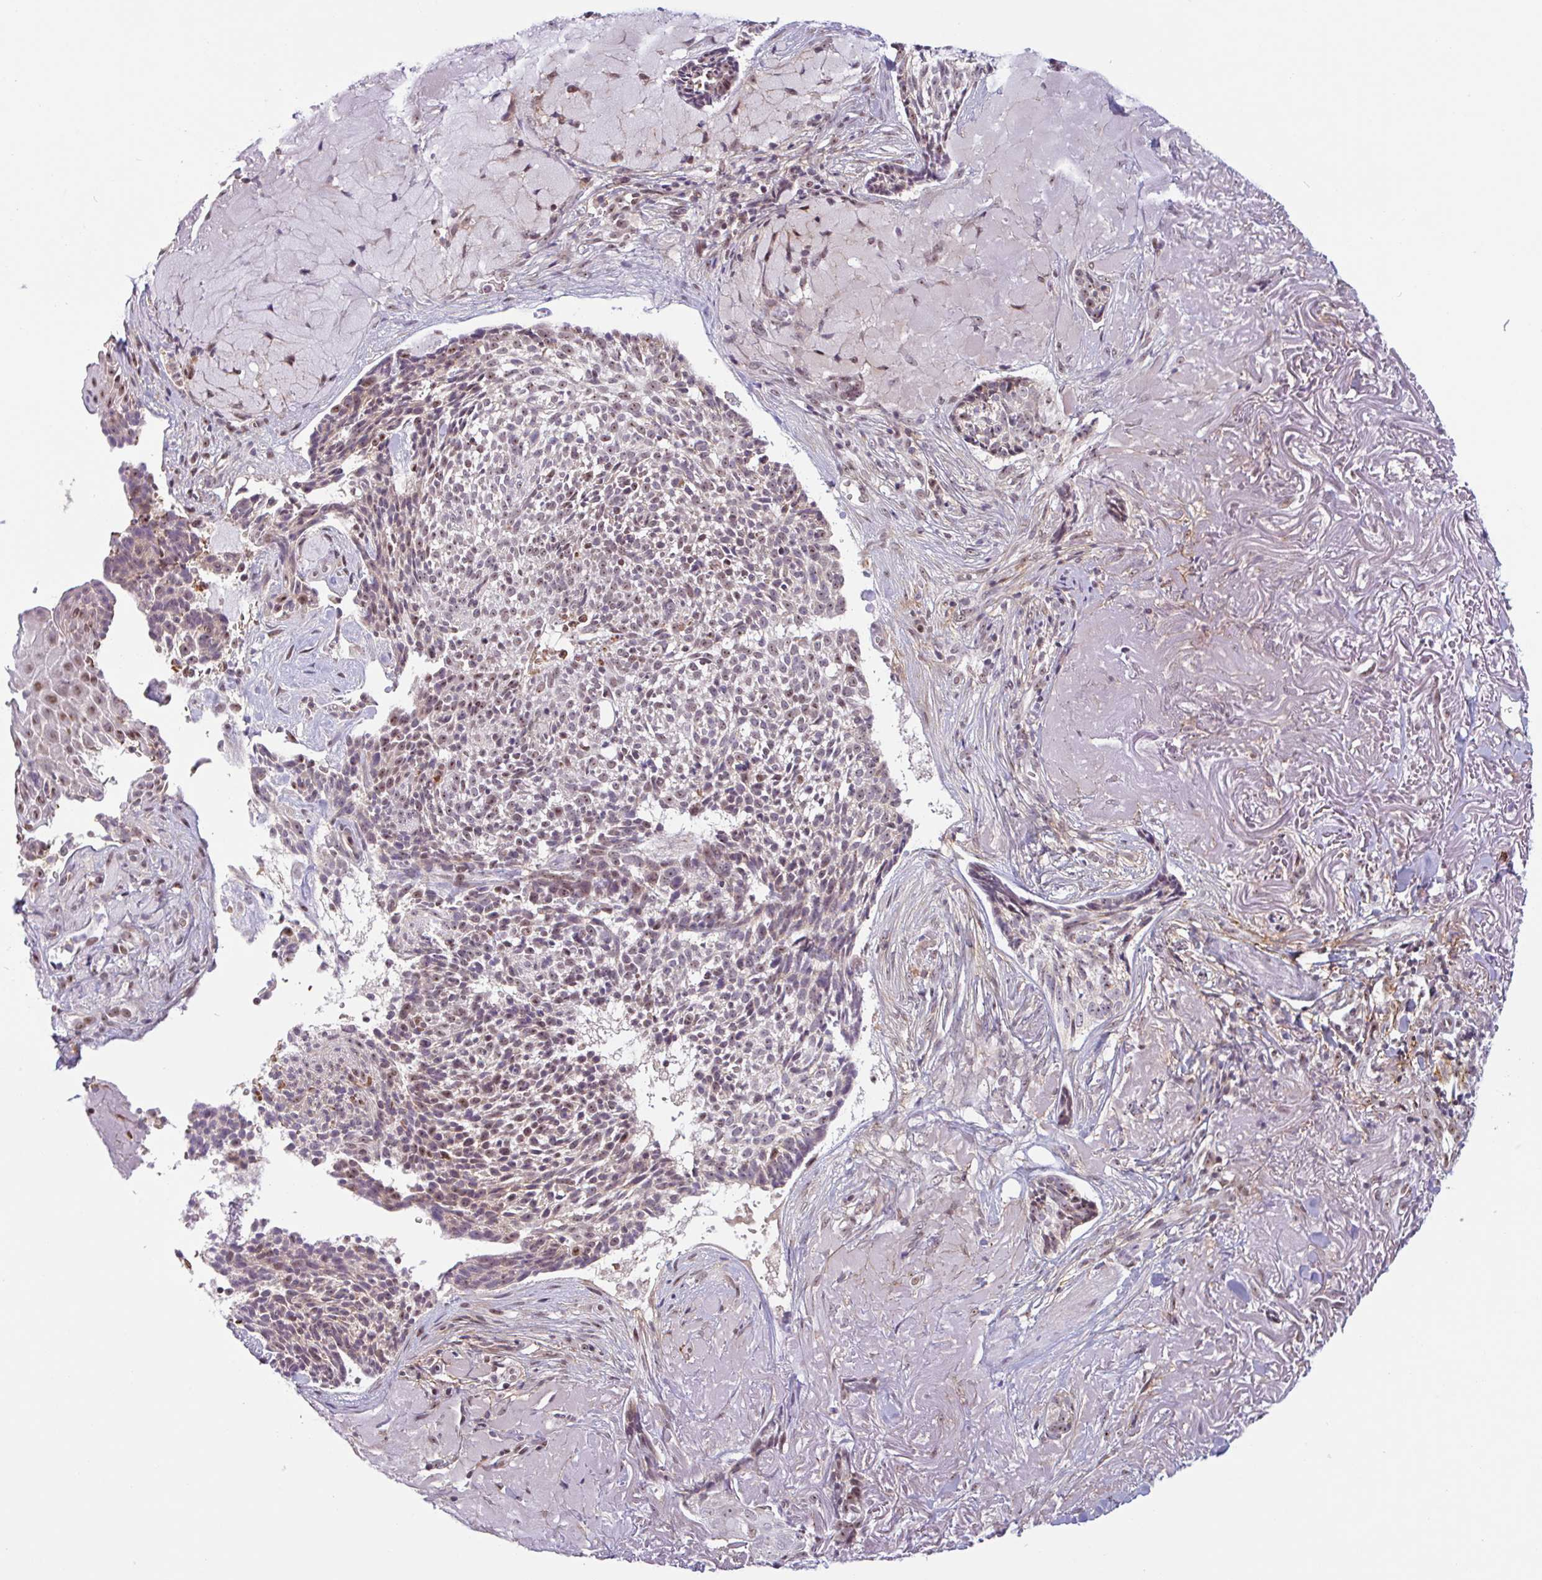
{"staining": {"intensity": "weak", "quantity": ">75%", "location": "nuclear"}, "tissue": "skin cancer", "cell_type": "Tumor cells", "image_type": "cancer", "snomed": [{"axis": "morphology", "description": "Basal cell carcinoma"}, {"axis": "topography", "description": "Skin"}, {"axis": "topography", "description": "Skin of face"}], "caption": "Protein positivity by immunohistochemistry (IHC) reveals weak nuclear positivity in about >75% of tumor cells in skin cancer. (DAB = brown stain, brightfield microscopy at high magnification).", "gene": "TMEM119", "patient": {"sex": "female", "age": 95}}